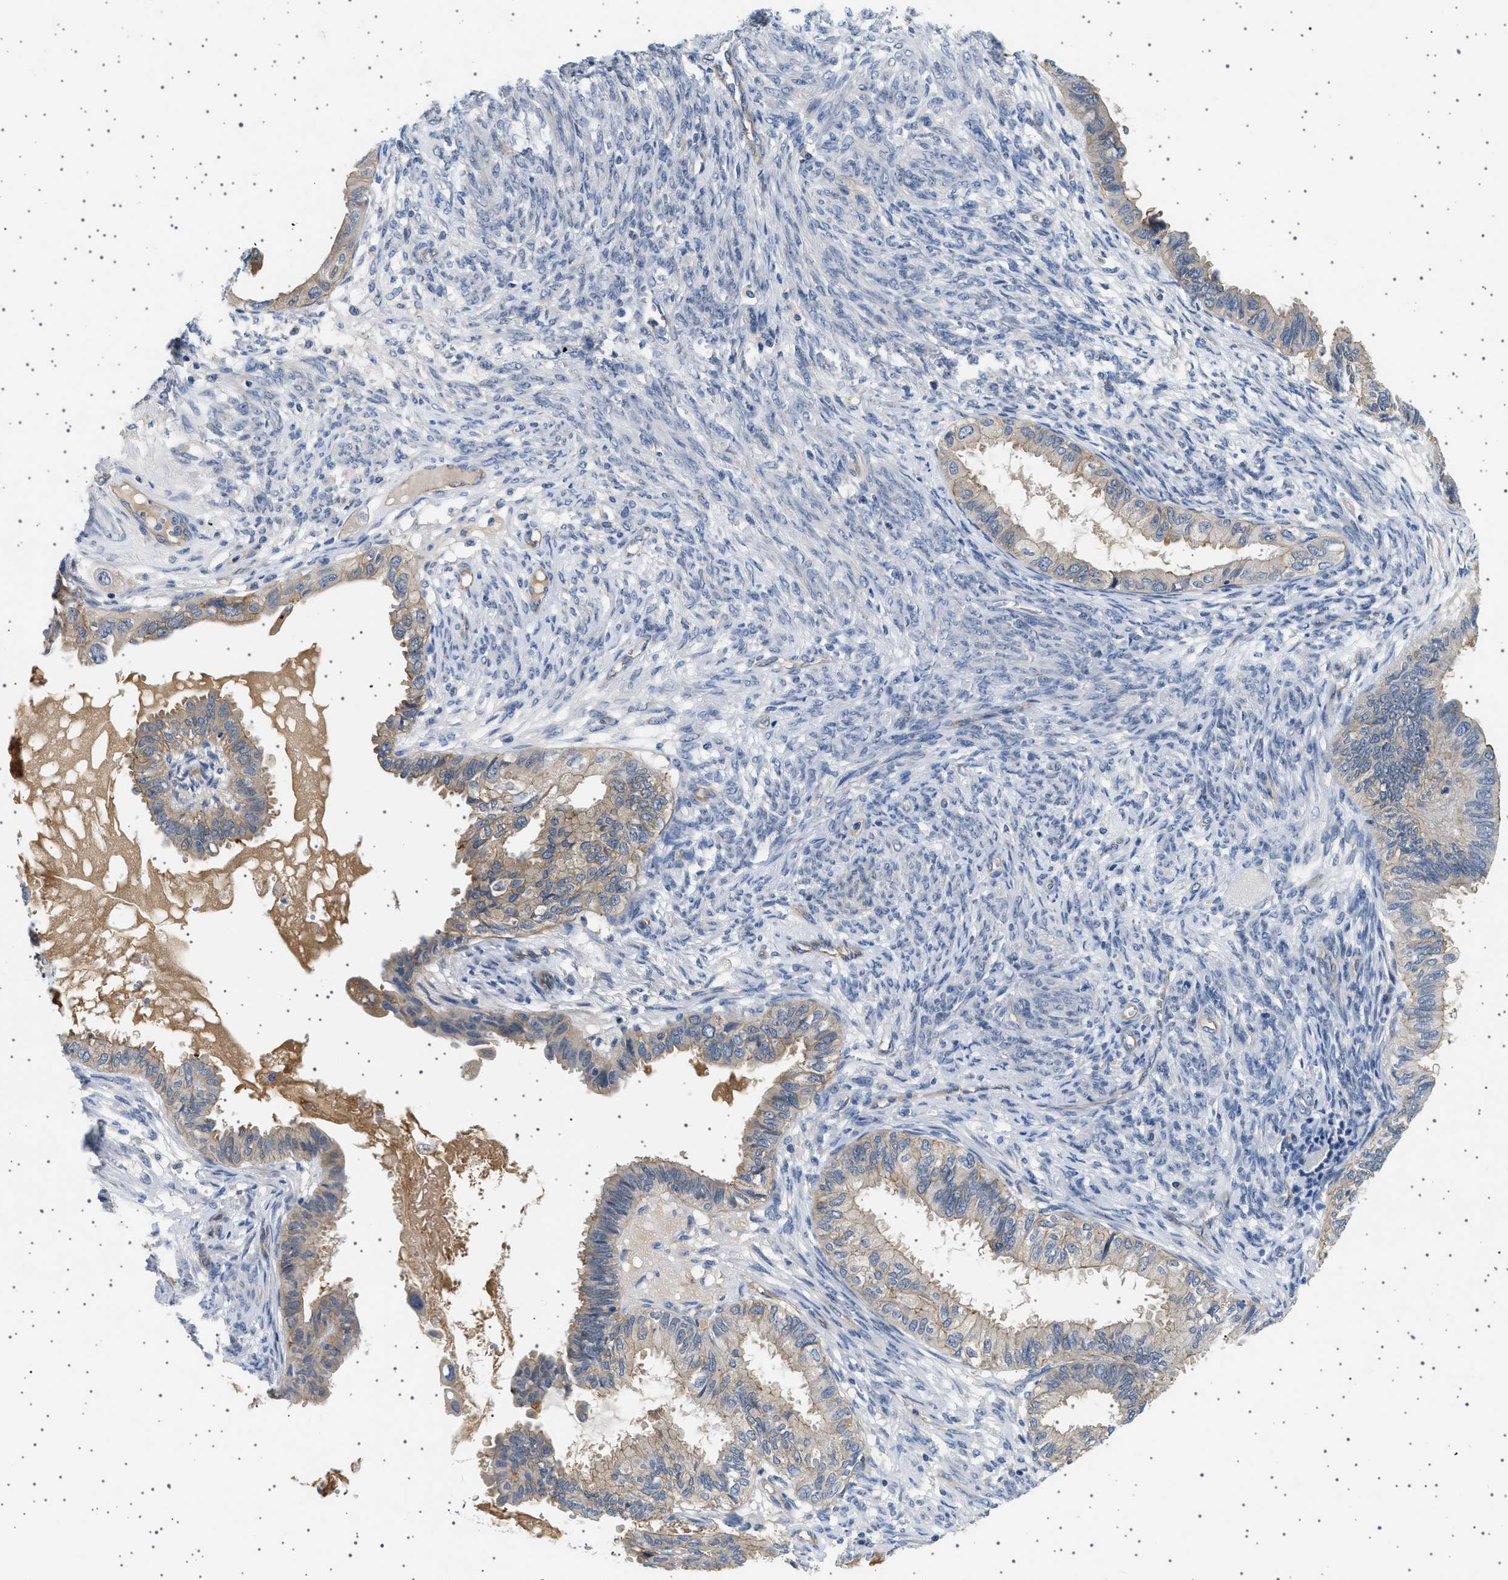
{"staining": {"intensity": "weak", "quantity": "25%-75%", "location": "cytoplasmic/membranous"}, "tissue": "cervical cancer", "cell_type": "Tumor cells", "image_type": "cancer", "snomed": [{"axis": "morphology", "description": "Normal tissue, NOS"}, {"axis": "morphology", "description": "Adenocarcinoma, NOS"}, {"axis": "topography", "description": "Cervix"}, {"axis": "topography", "description": "Endometrium"}], "caption": "DAB immunohistochemical staining of human cervical adenocarcinoma exhibits weak cytoplasmic/membranous protein positivity in about 25%-75% of tumor cells. (brown staining indicates protein expression, while blue staining denotes nuclei).", "gene": "PLPP6", "patient": {"sex": "female", "age": 86}}